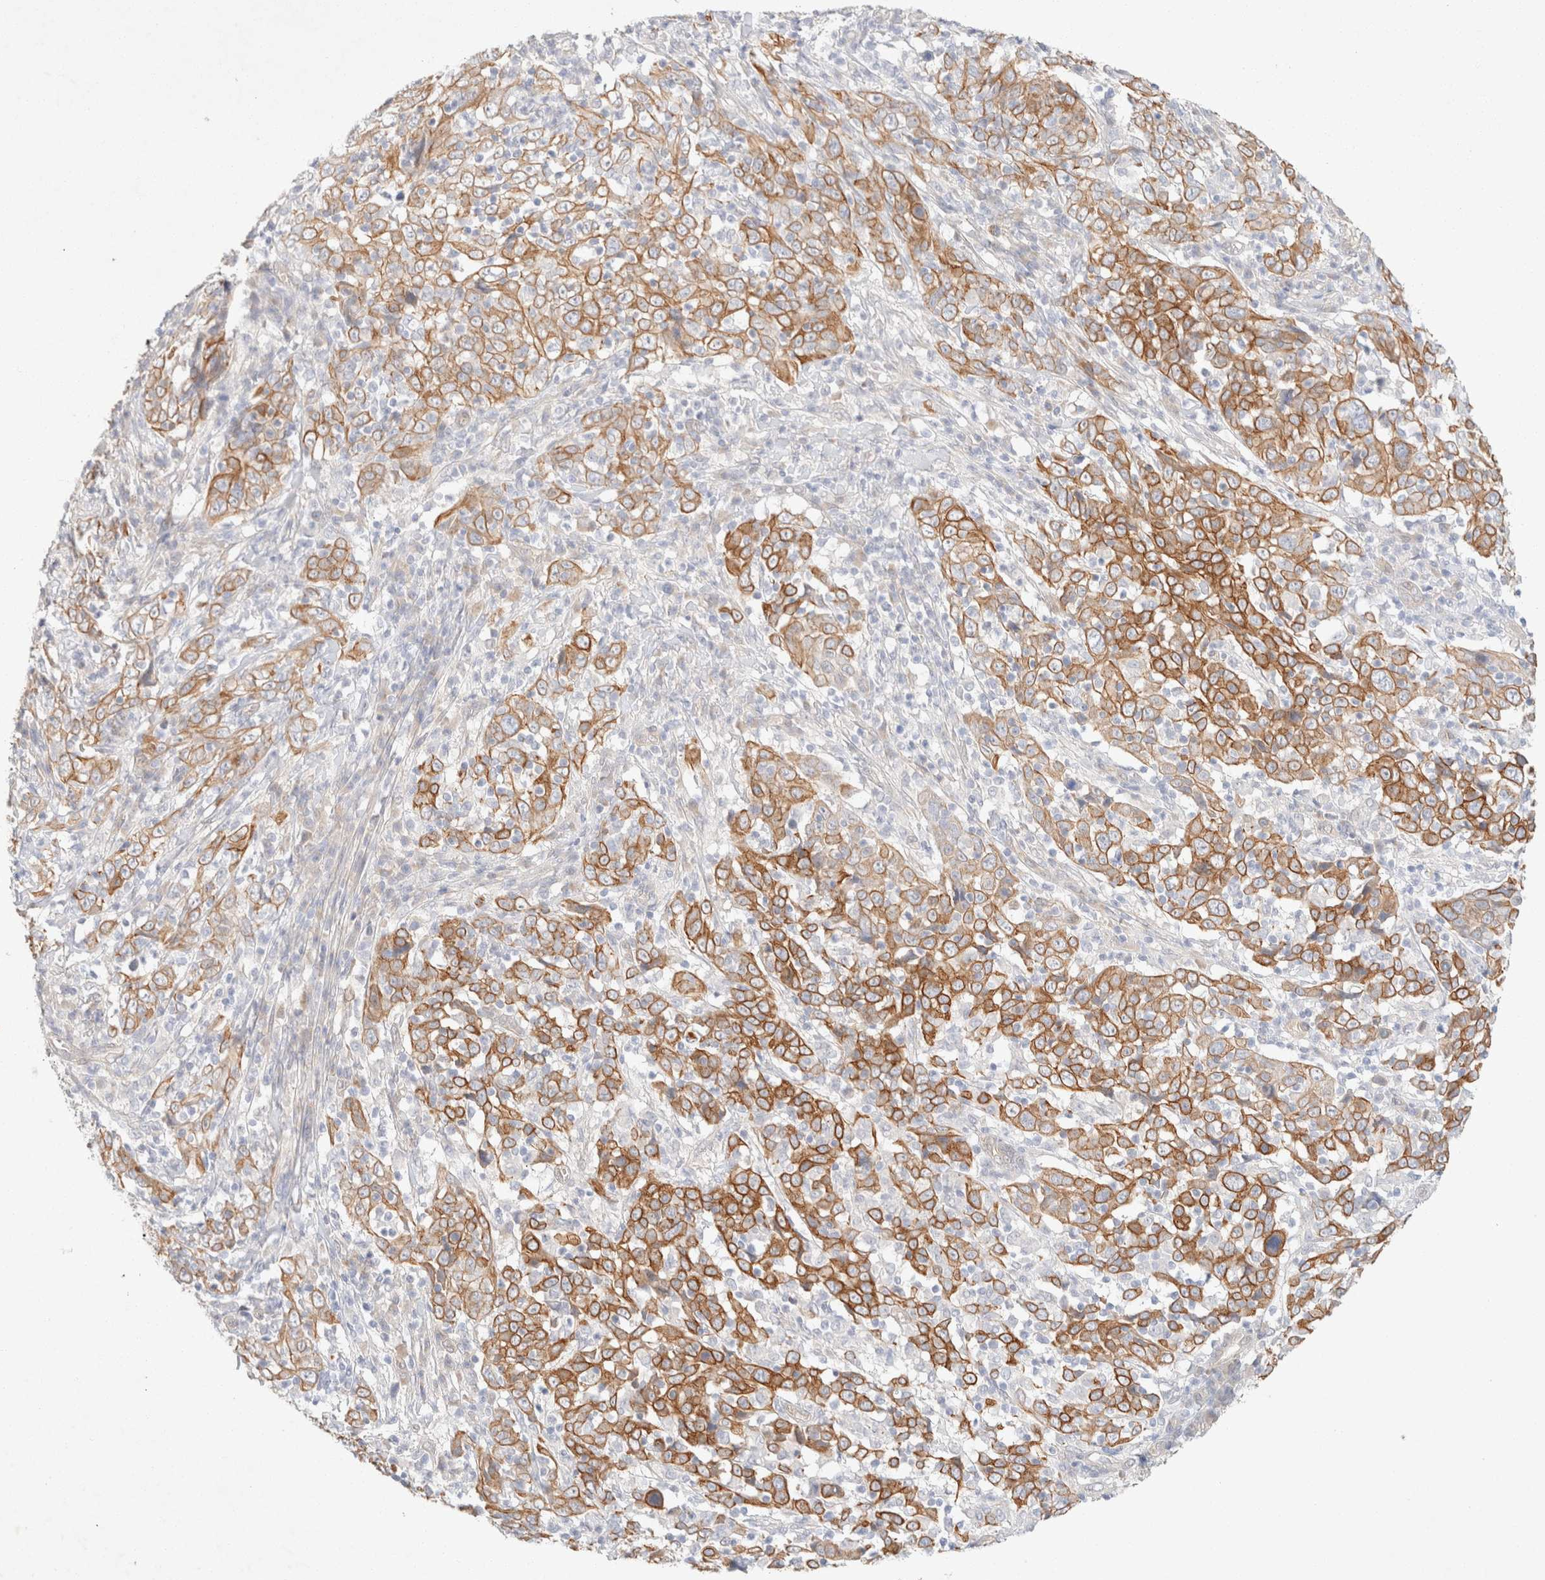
{"staining": {"intensity": "moderate", "quantity": ">75%", "location": "cytoplasmic/membranous"}, "tissue": "cervical cancer", "cell_type": "Tumor cells", "image_type": "cancer", "snomed": [{"axis": "morphology", "description": "Squamous cell carcinoma, NOS"}, {"axis": "topography", "description": "Cervix"}], "caption": "Moderate cytoplasmic/membranous expression is present in about >75% of tumor cells in cervical cancer (squamous cell carcinoma).", "gene": "CSNK1E", "patient": {"sex": "female", "age": 46}}